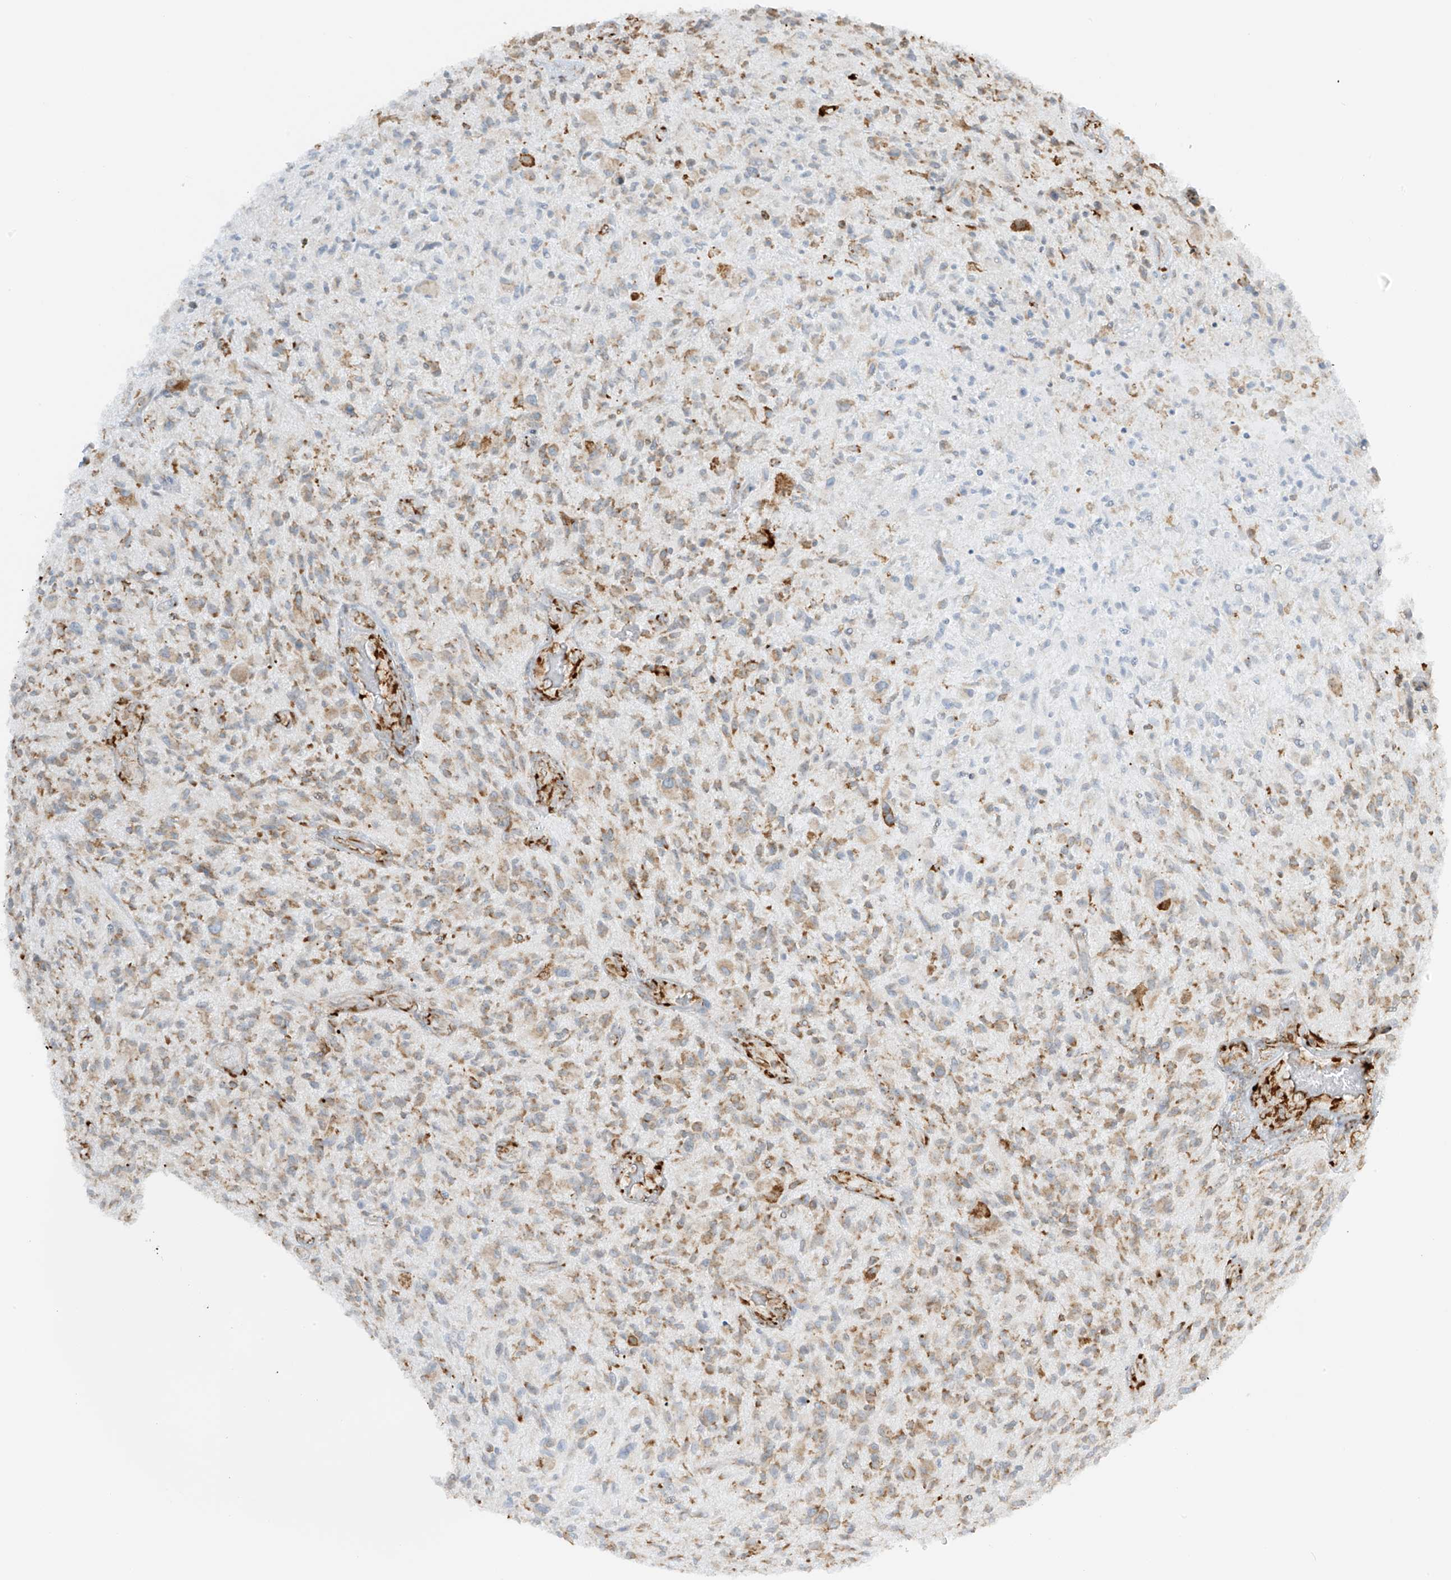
{"staining": {"intensity": "moderate", "quantity": ">75%", "location": "cytoplasmic/membranous"}, "tissue": "glioma", "cell_type": "Tumor cells", "image_type": "cancer", "snomed": [{"axis": "morphology", "description": "Glioma, malignant, High grade"}, {"axis": "topography", "description": "Brain"}], "caption": "Immunohistochemical staining of human glioma exhibits moderate cytoplasmic/membranous protein staining in about >75% of tumor cells. (DAB (3,3'-diaminobenzidine) = brown stain, brightfield microscopy at high magnification).", "gene": "LRRC59", "patient": {"sex": "male", "age": 47}}